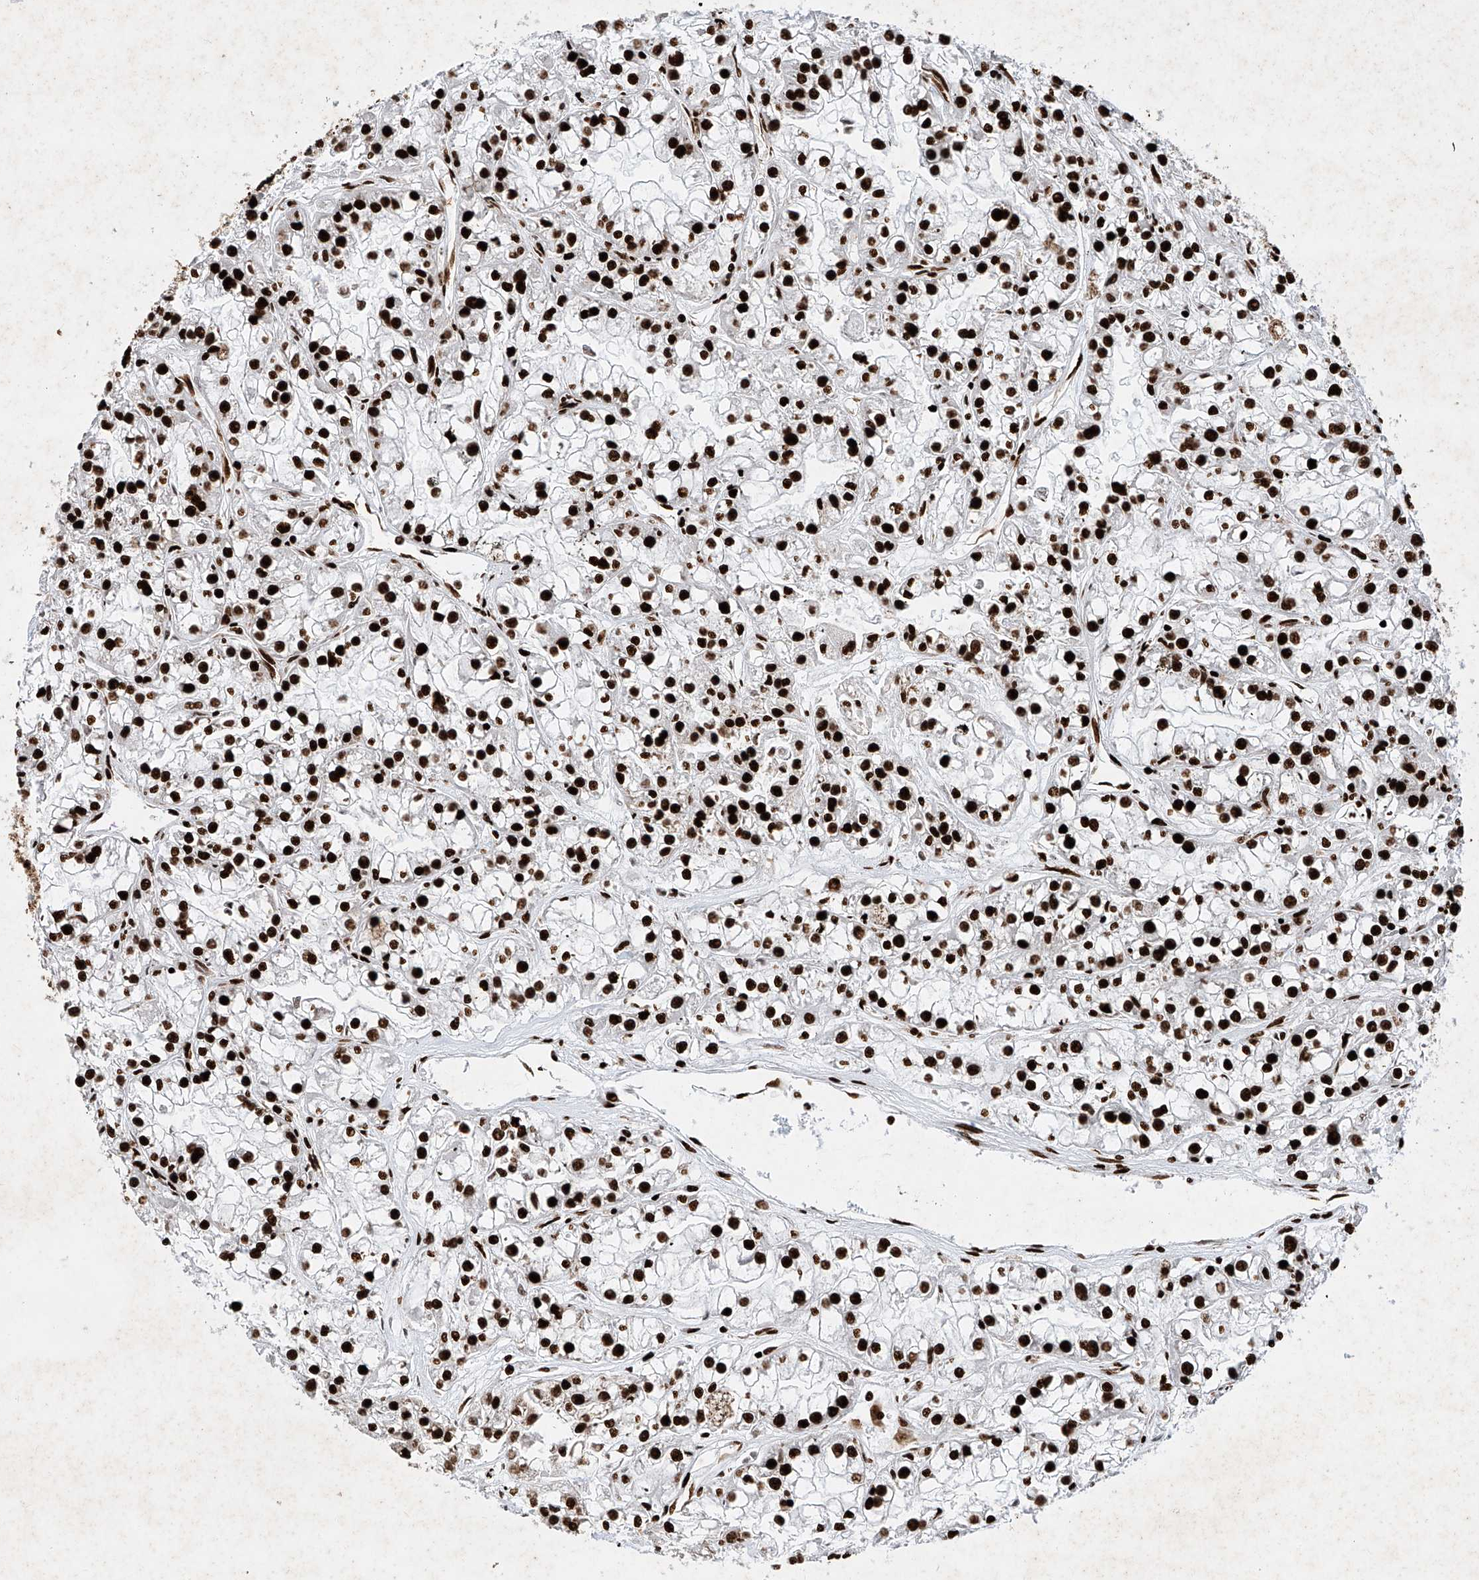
{"staining": {"intensity": "strong", "quantity": ">75%", "location": "nuclear"}, "tissue": "renal cancer", "cell_type": "Tumor cells", "image_type": "cancer", "snomed": [{"axis": "morphology", "description": "Adenocarcinoma, NOS"}, {"axis": "topography", "description": "Kidney"}], "caption": "IHC photomicrograph of renal cancer stained for a protein (brown), which shows high levels of strong nuclear expression in approximately >75% of tumor cells.", "gene": "SRSF6", "patient": {"sex": "female", "age": 52}}